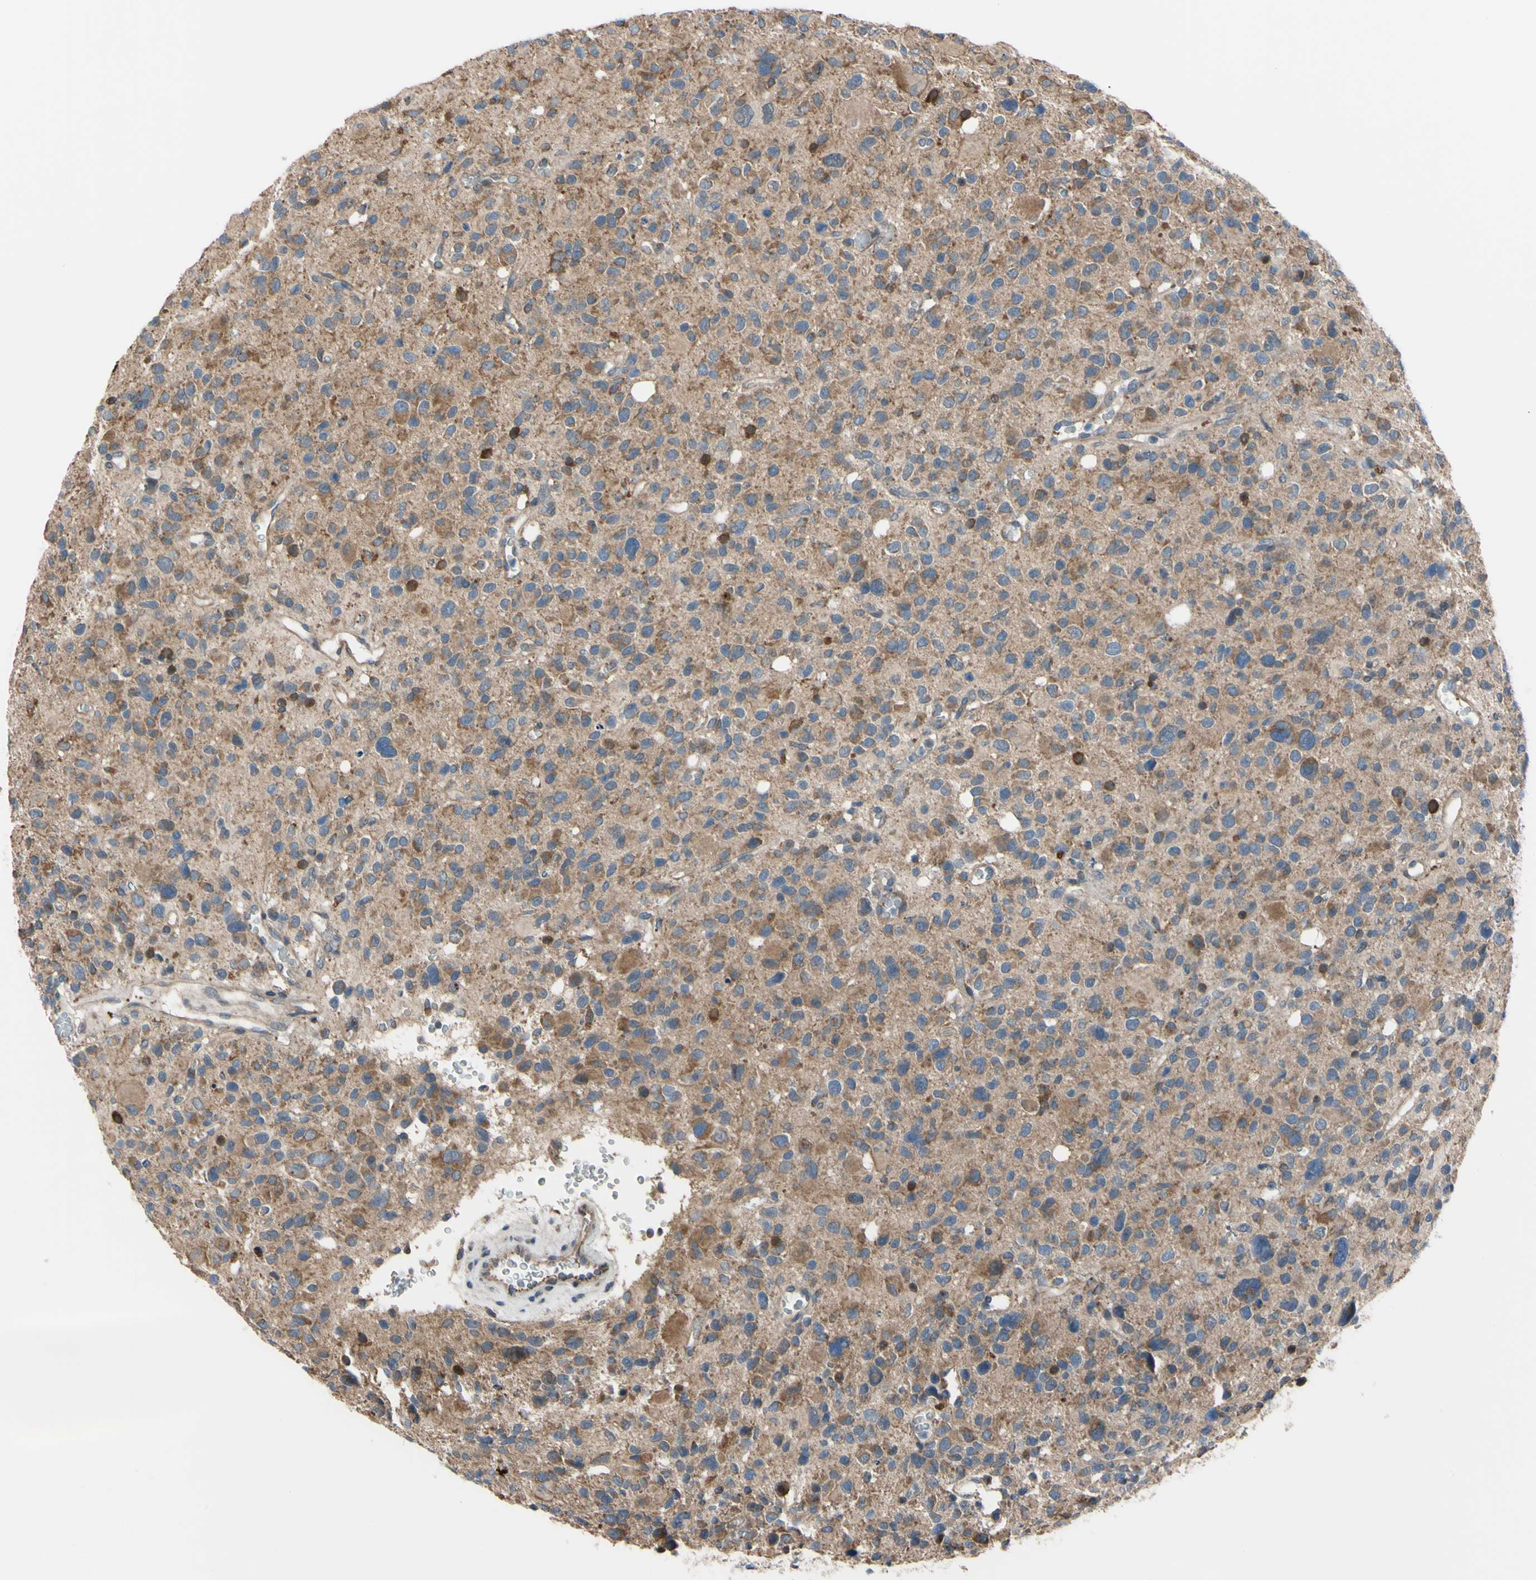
{"staining": {"intensity": "moderate", "quantity": ">75%", "location": "cytoplasmic/membranous"}, "tissue": "glioma", "cell_type": "Tumor cells", "image_type": "cancer", "snomed": [{"axis": "morphology", "description": "Glioma, malignant, High grade"}, {"axis": "topography", "description": "Brain"}], "caption": "Protein staining displays moderate cytoplasmic/membranous staining in approximately >75% of tumor cells in malignant glioma (high-grade).", "gene": "BMF", "patient": {"sex": "male", "age": 48}}